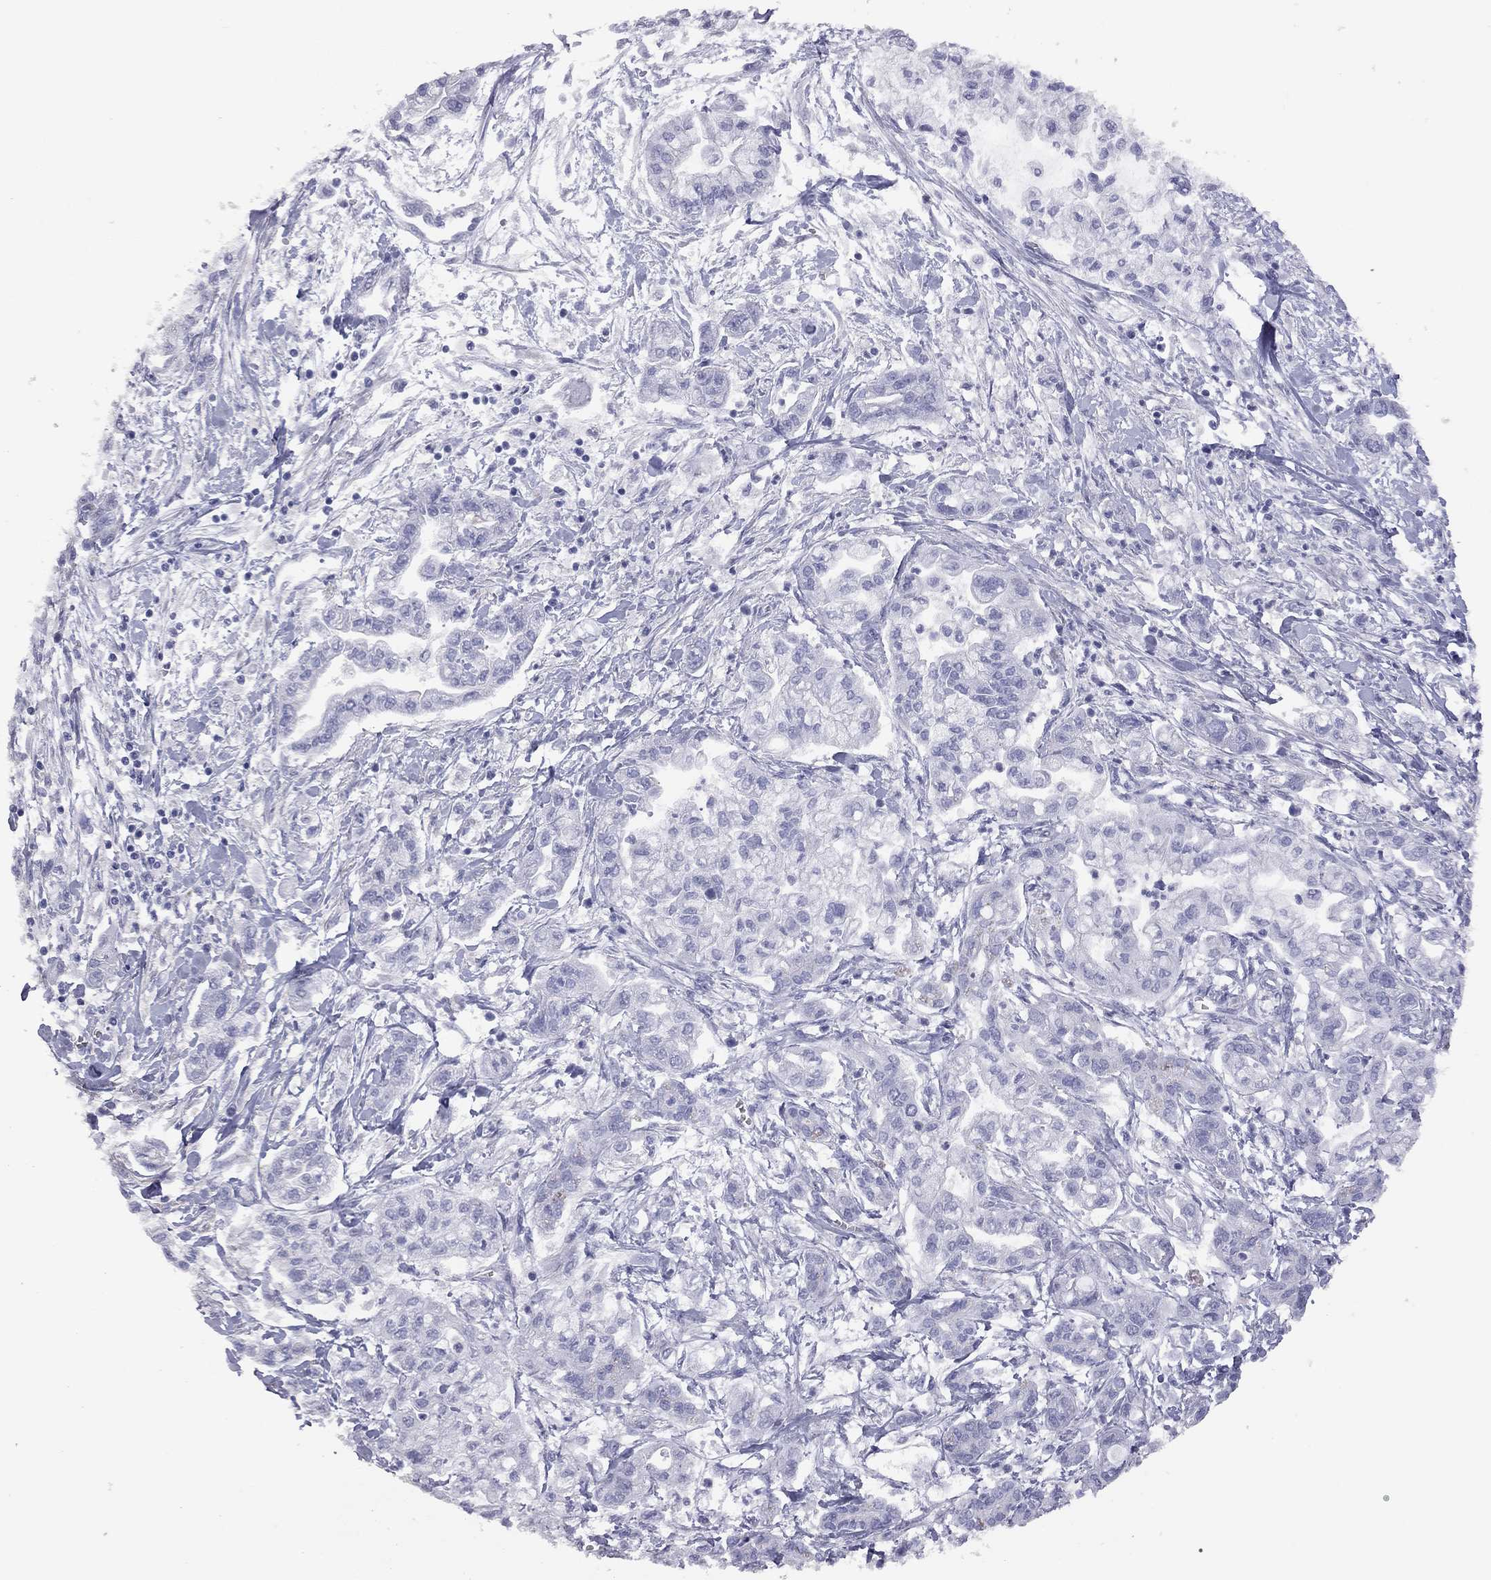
{"staining": {"intensity": "negative", "quantity": "none", "location": "none"}, "tissue": "pancreatic cancer", "cell_type": "Tumor cells", "image_type": "cancer", "snomed": [{"axis": "morphology", "description": "Adenocarcinoma, NOS"}, {"axis": "topography", "description": "Pancreas"}], "caption": "Immunohistochemical staining of adenocarcinoma (pancreatic) shows no significant staining in tumor cells.", "gene": "ADCYAP1", "patient": {"sex": "male", "age": 54}}